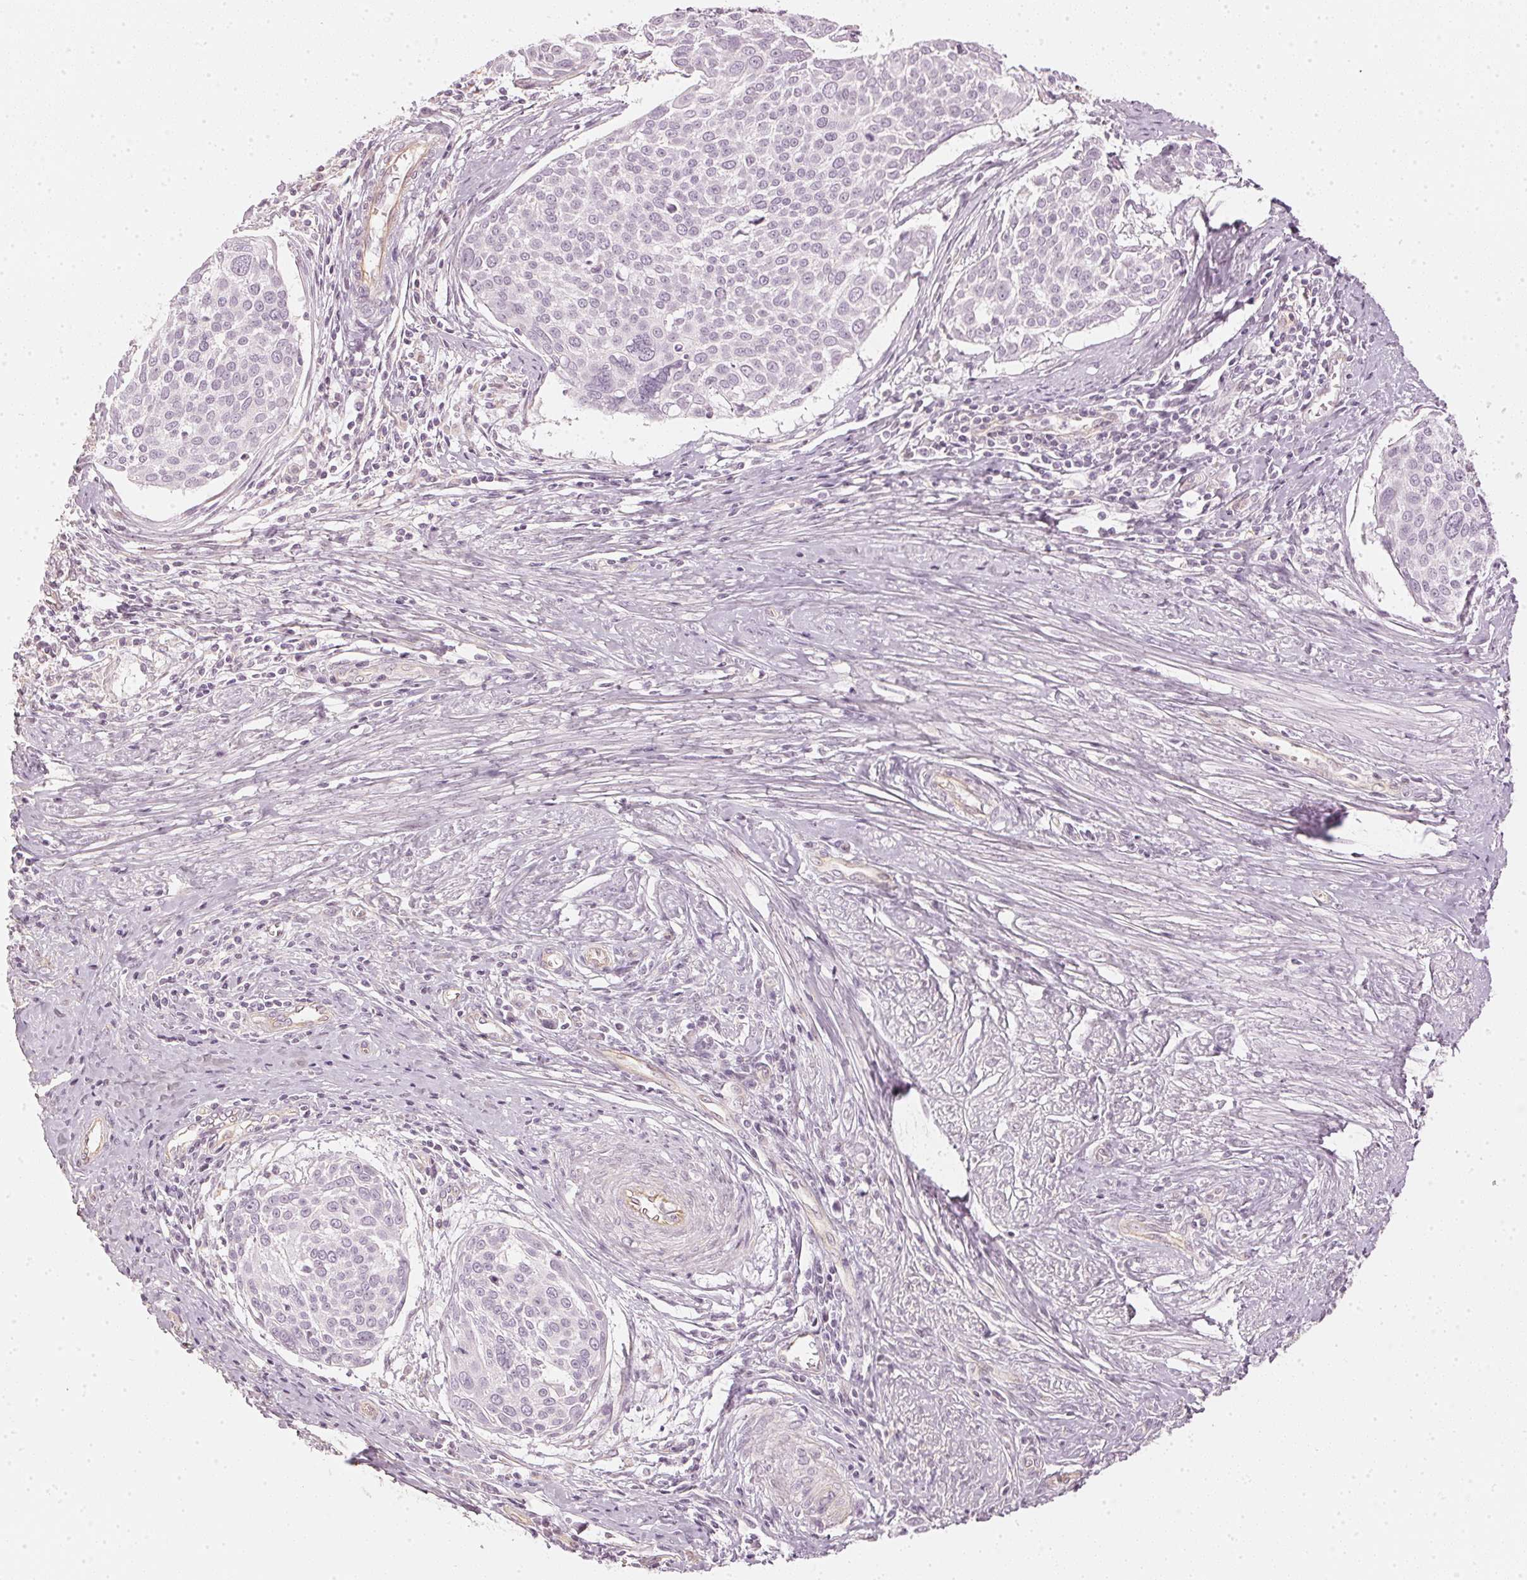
{"staining": {"intensity": "negative", "quantity": "none", "location": "none"}, "tissue": "cervical cancer", "cell_type": "Tumor cells", "image_type": "cancer", "snomed": [{"axis": "morphology", "description": "Squamous cell carcinoma, NOS"}, {"axis": "topography", "description": "Cervix"}], "caption": "Histopathology image shows no protein positivity in tumor cells of cervical cancer tissue.", "gene": "APLP1", "patient": {"sex": "female", "age": 39}}